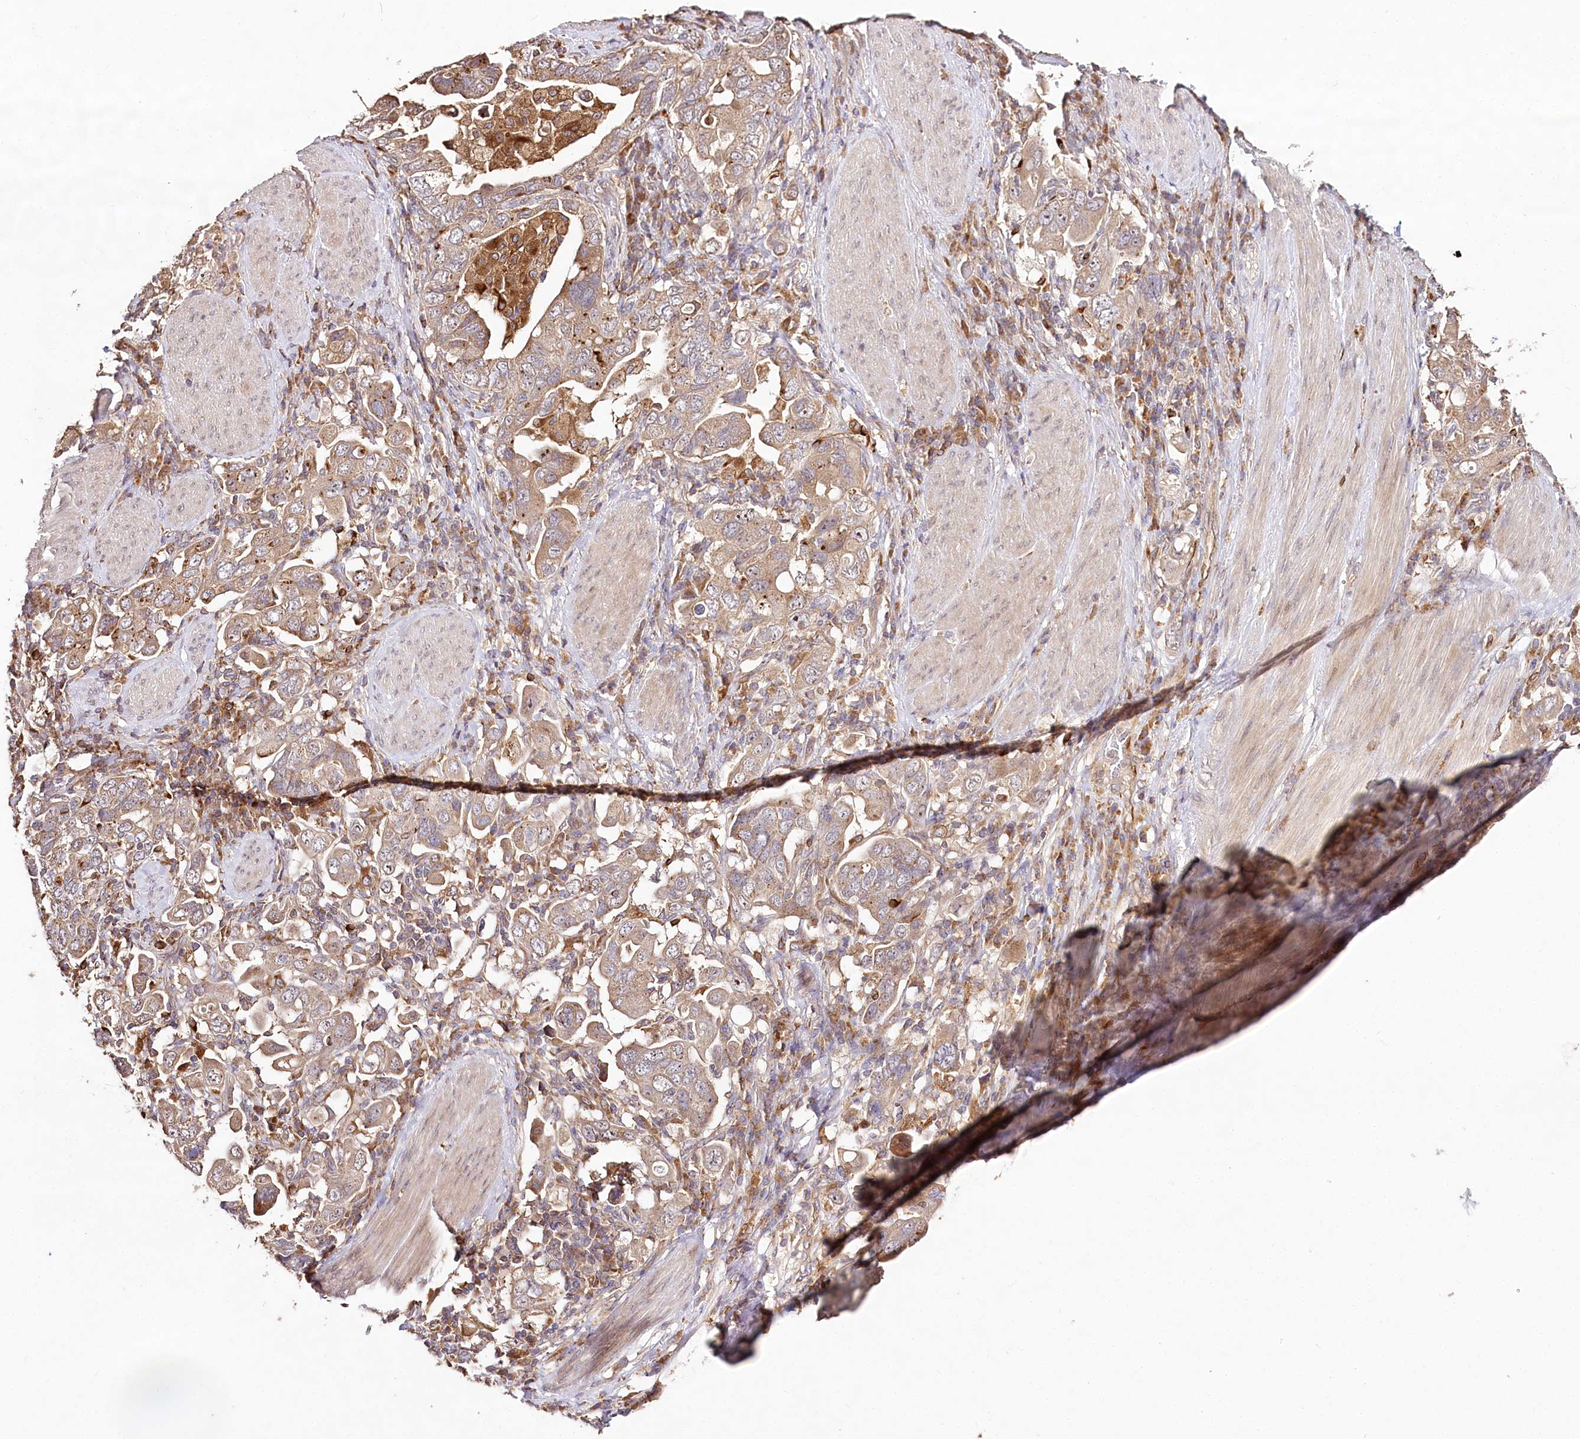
{"staining": {"intensity": "moderate", "quantity": ">75%", "location": "cytoplasmic/membranous"}, "tissue": "stomach cancer", "cell_type": "Tumor cells", "image_type": "cancer", "snomed": [{"axis": "morphology", "description": "Adenocarcinoma, NOS"}, {"axis": "topography", "description": "Stomach, upper"}], "caption": "Adenocarcinoma (stomach) stained with DAB (3,3'-diaminobenzidine) immunohistochemistry demonstrates medium levels of moderate cytoplasmic/membranous staining in approximately >75% of tumor cells.", "gene": "DMXL1", "patient": {"sex": "male", "age": 62}}